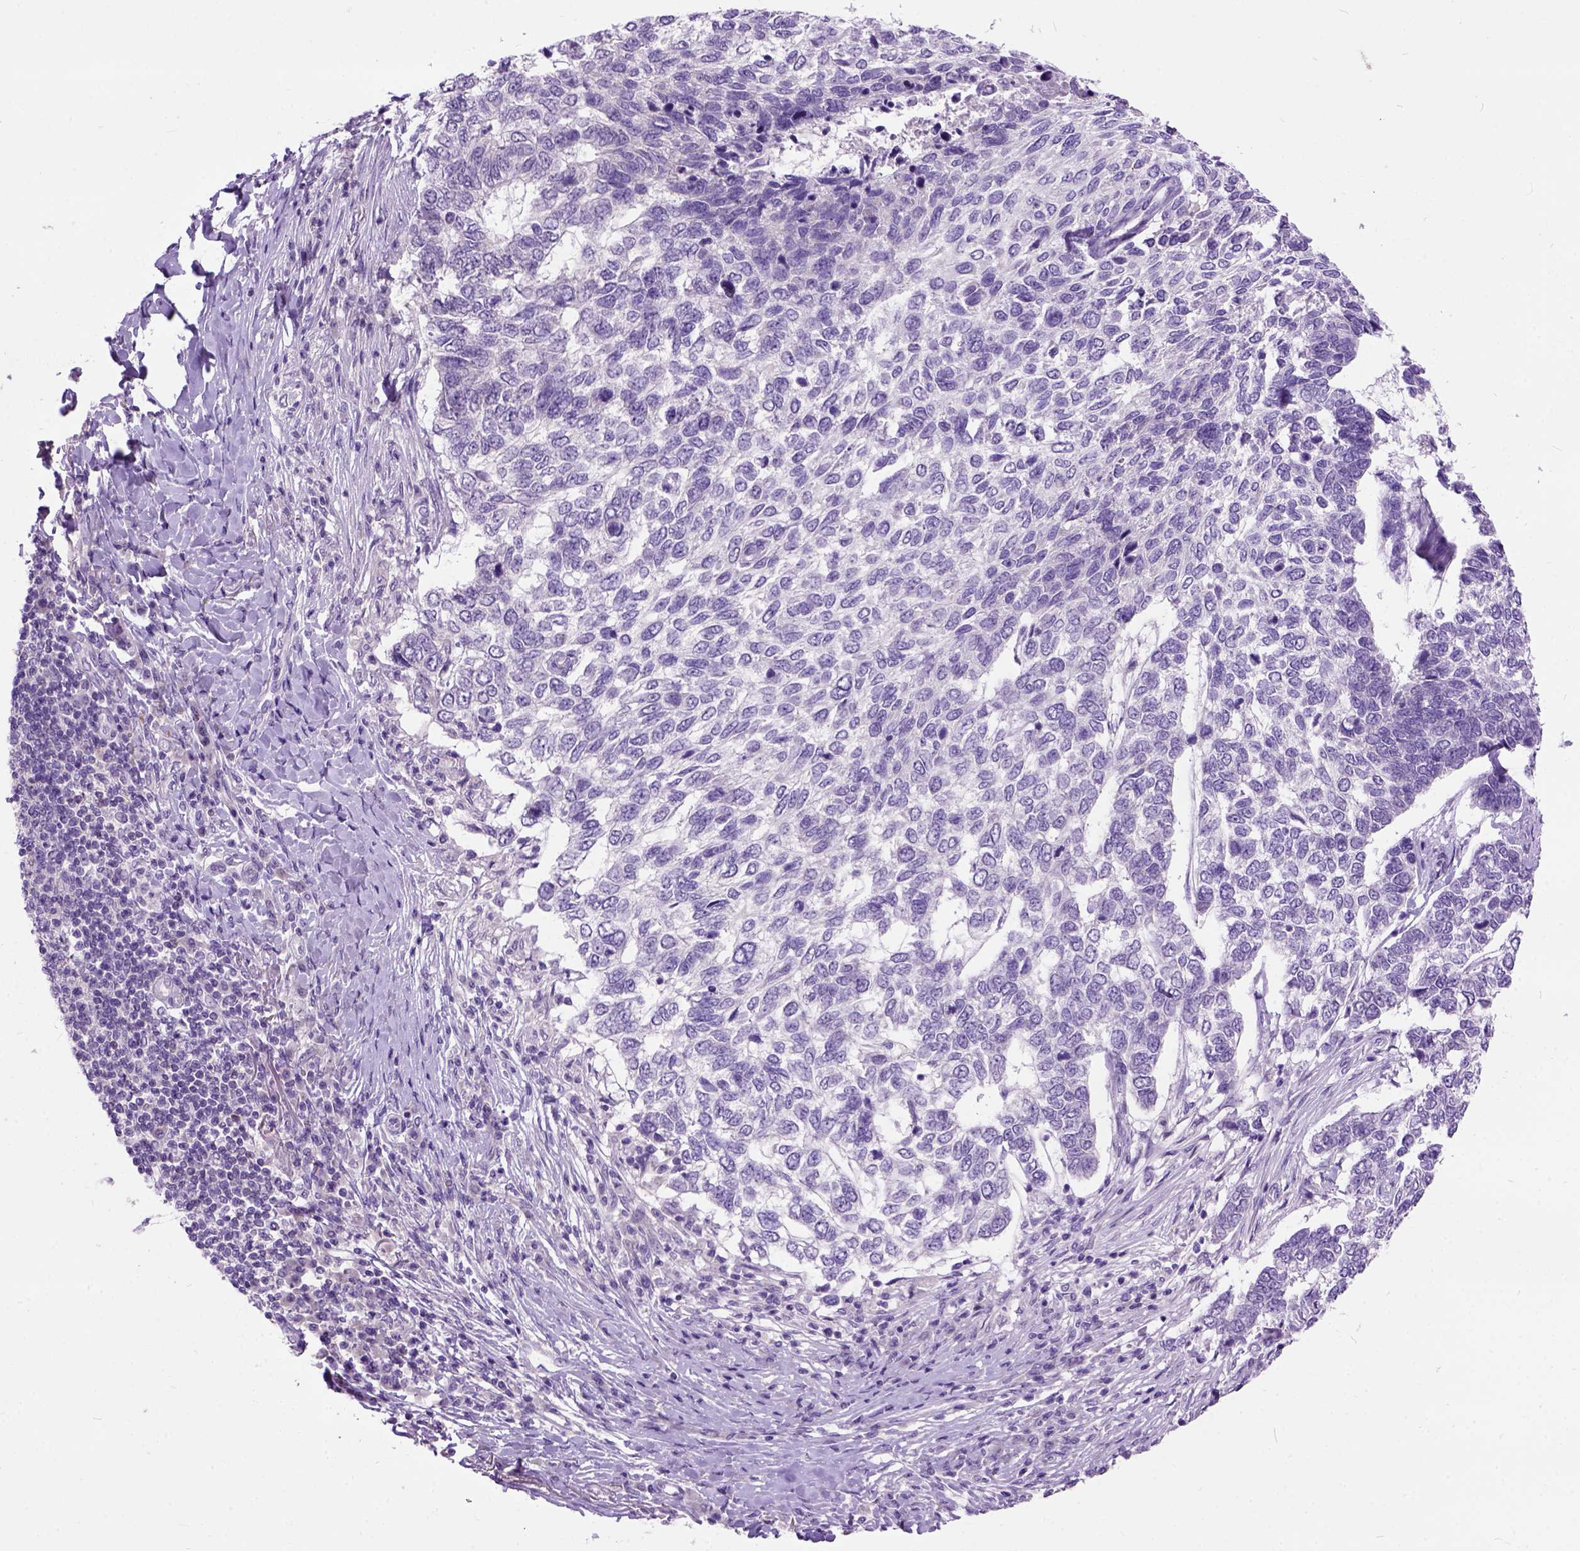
{"staining": {"intensity": "negative", "quantity": "none", "location": "none"}, "tissue": "skin cancer", "cell_type": "Tumor cells", "image_type": "cancer", "snomed": [{"axis": "morphology", "description": "Basal cell carcinoma"}, {"axis": "topography", "description": "Skin"}], "caption": "Tumor cells show no significant expression in basal cell carcinoma (skin).", "gene": "MAPT", "patient": {"sex": "female", "age": 65}}